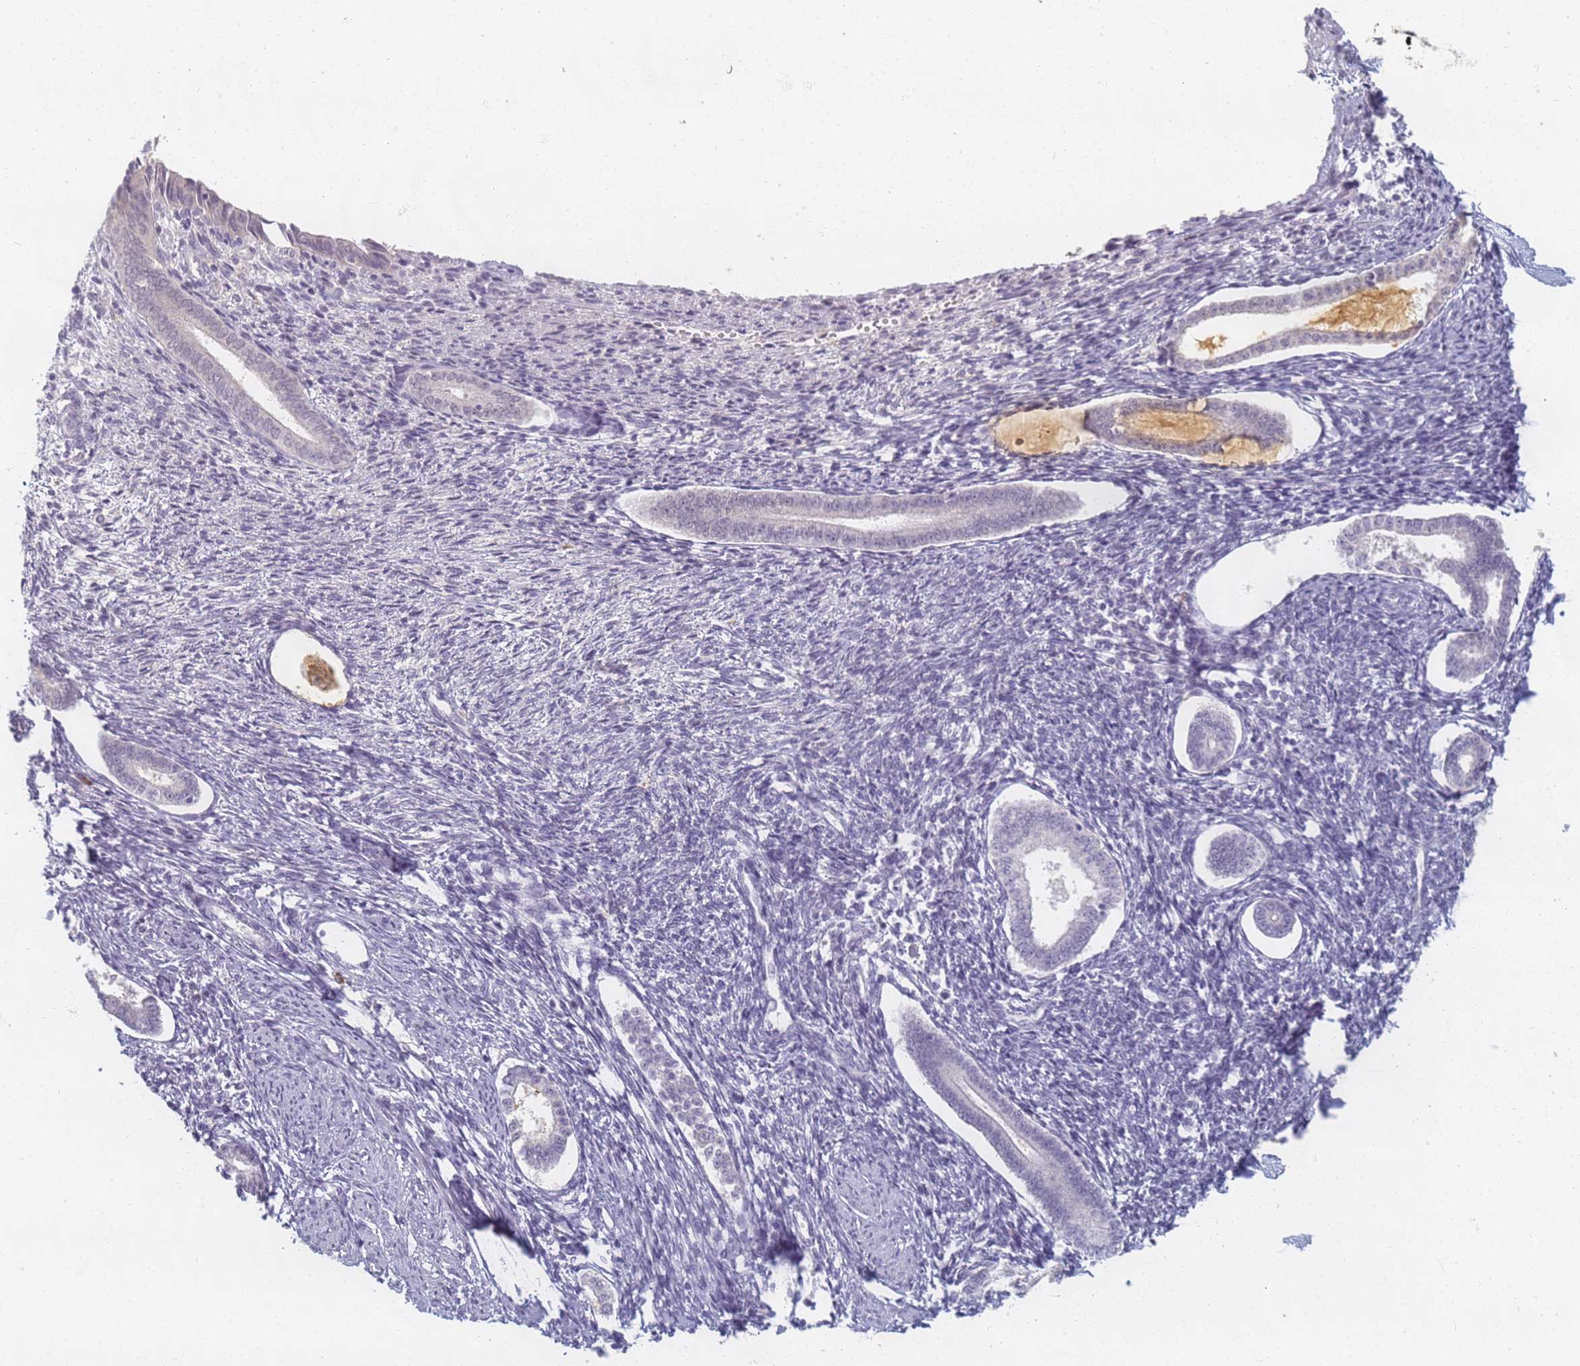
{"staining": {"intensity": "negative", "quantity": "none", "location": "none"}, "tissue": "endometrium", "cell_type": "Cells in endometrial stroma", "image_type": "normal", "snomed": [{"axis": "morphology", "description": "Normal tissue, NOS"}, {"axis": "topography", "description": "Endometrium"}], "caption": "Endometrium was stained to show a protein in brown. There is no significant positivity in cells in endometrial stroma. The staining is performed using DAB brown chromogen with nuclei counter-stained in using hematoxylin.", "gene": "SLC38A9", "patient": {"sex": "female", "age": 56}}